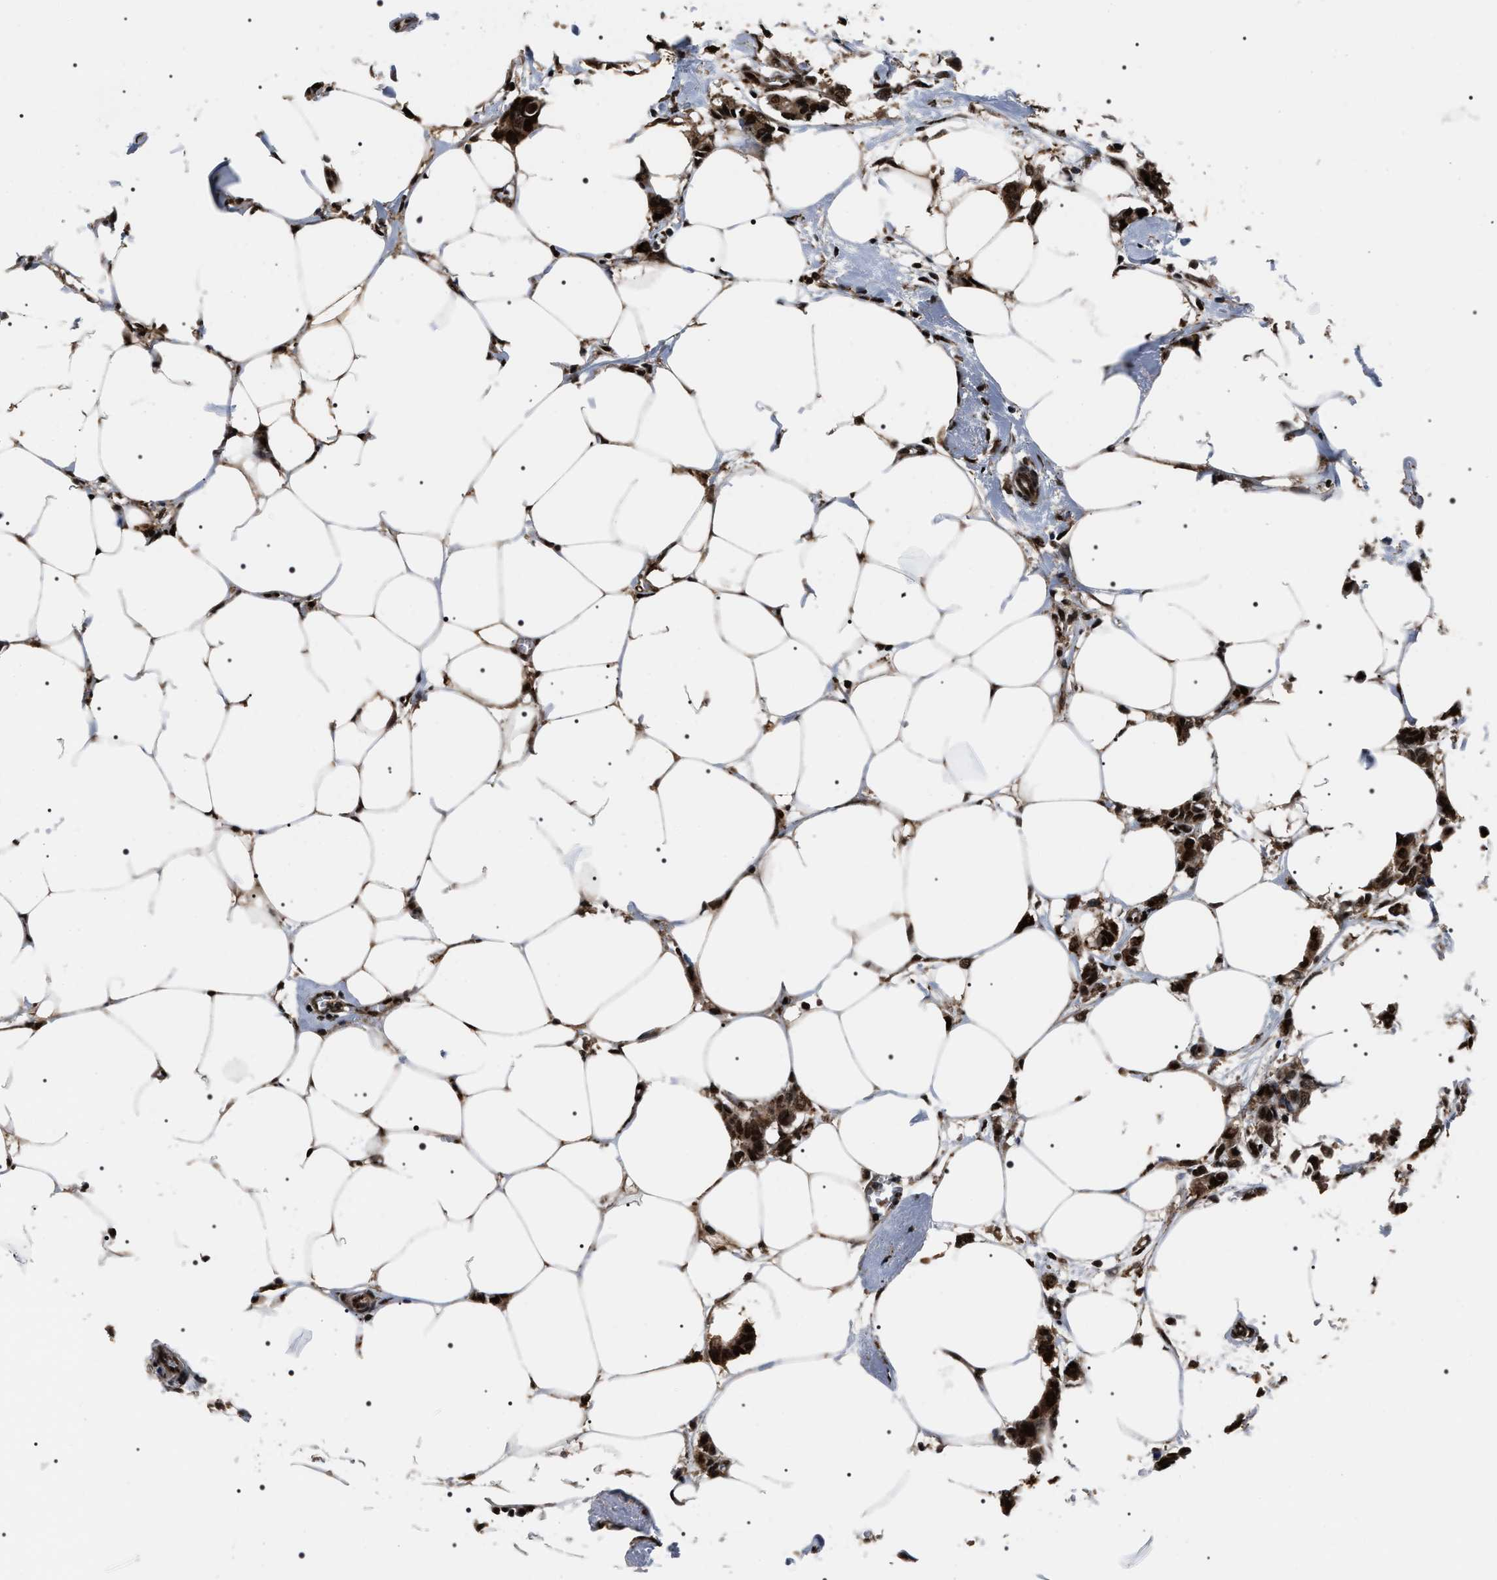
{"staining": {"intensity": "strong", "quantity": ">75%", "location": "cytoplasmic/membranous,nuclear"}, "tissue": "breast cancer", "cell_type": "Tumor cells", "image_type": "cancer", "snomed": [{"axis": "morphology", "description": "Duct carcinoma"}, {"axis": "topography", "description": "Breast"}], "caption": "This is a histology image of immunohistochemistry staining of infiltrating ductal carcinoma (breast), which shows strong staining in the cytoplasmic/membranous and nuclear of tumor cells.", "gene": "SIPA1", "patient": {"sex": "female", "age": 84}}